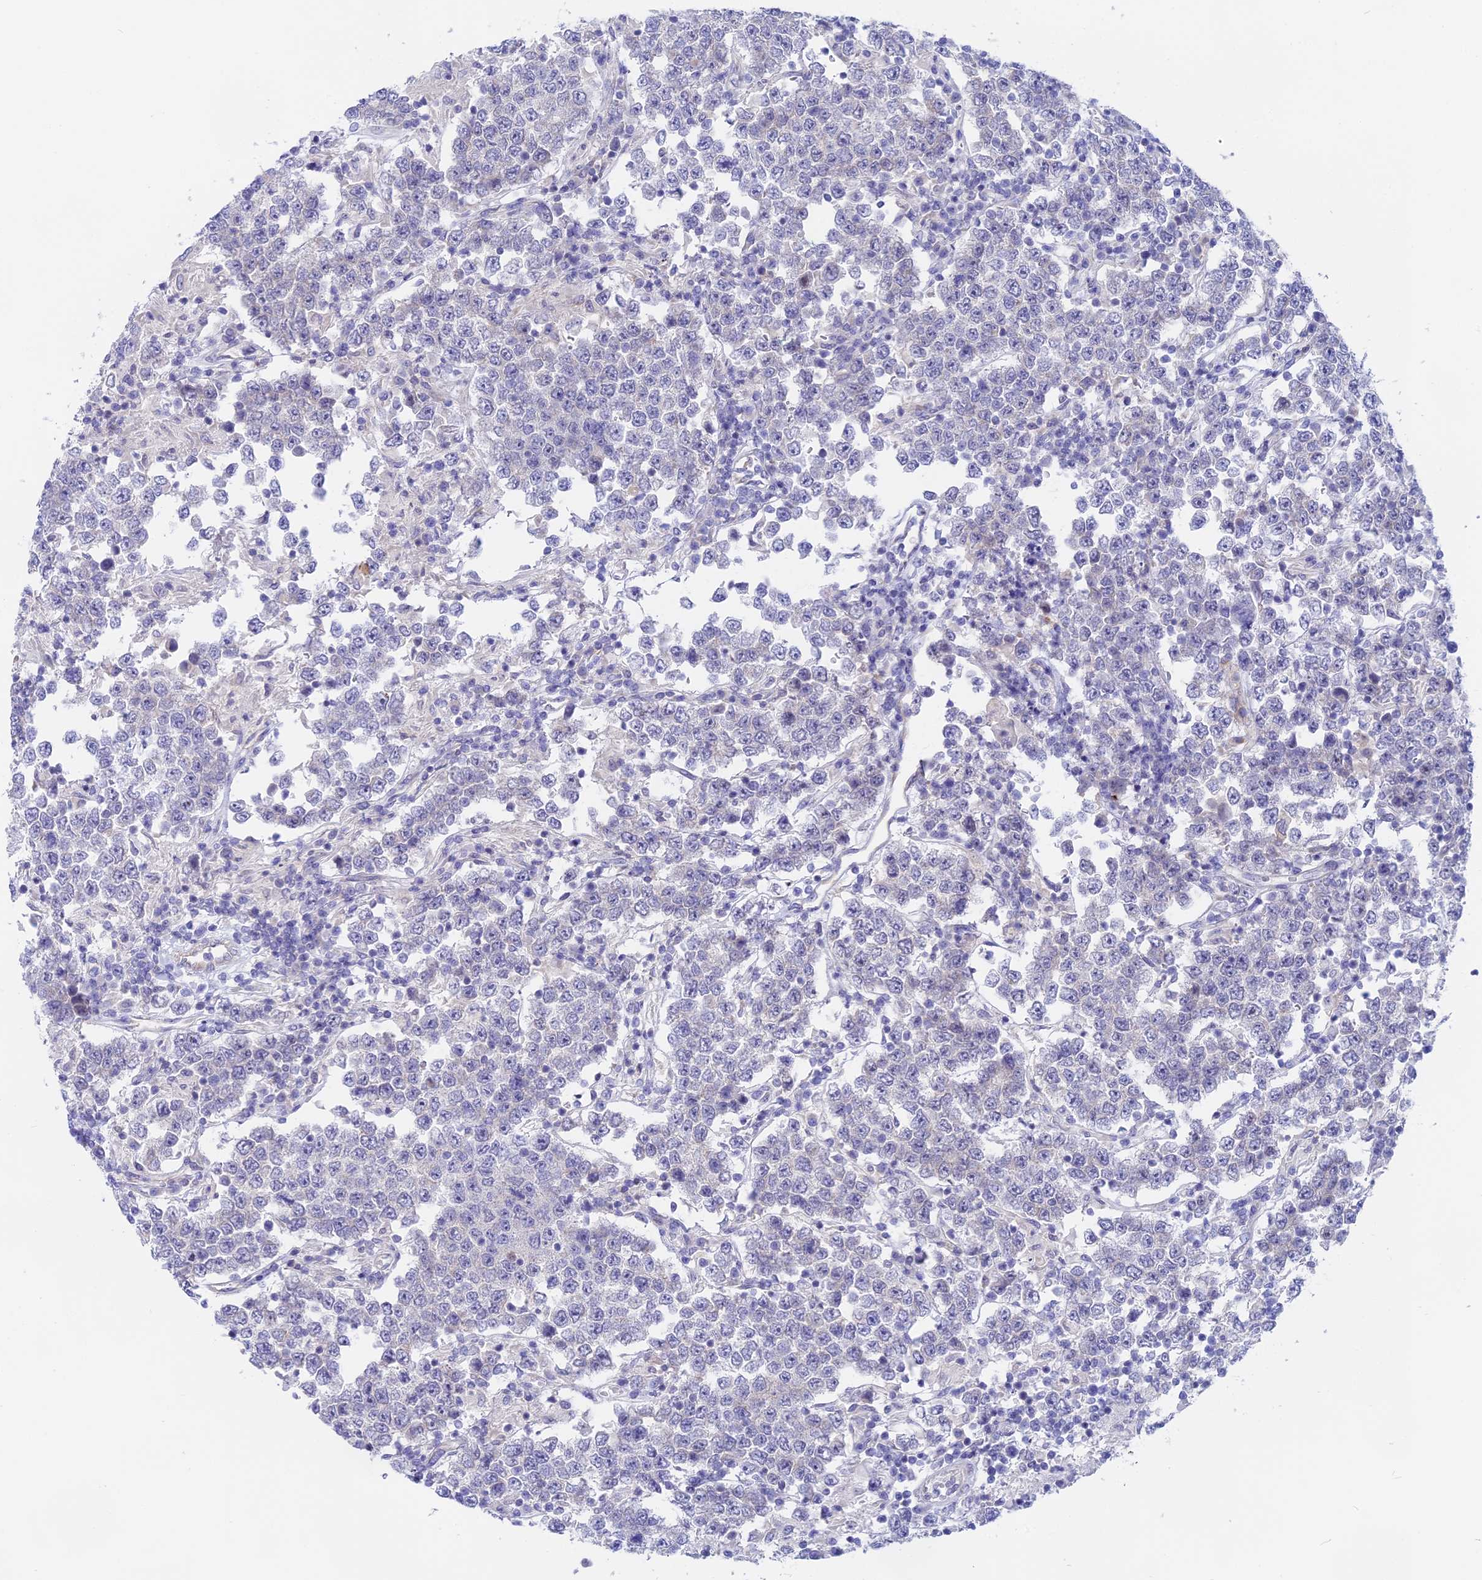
{"staining": {"intensity": "negative", "quantity": "none", "location": "none"}, "tissue": "testis cancer", "cell_type": "Tumor cells", "image_type": "cancer", "snomed": [{"axis": "morphology", "description": "Normal tissue, NOS"}, {"axis": "morphology", "description": "Urothelial carcinoma, High grade"}, {"axis": "morphology", "description": "Seminoma, NOS"}, {"axis": "morphology", "description": "Carcinoma, Embryonal, NOS"}, {"axis": "topography", "description": "Urinary bladder"}, {"axis": "topography", "description": "Testis"}], "caption": "Human embryonal carcinoma (testis) stained for a protein using IHC exhibits no expression in tumor cells.", "gene": "GLB1L", "patient": {"sex": "male", "age": 41}}